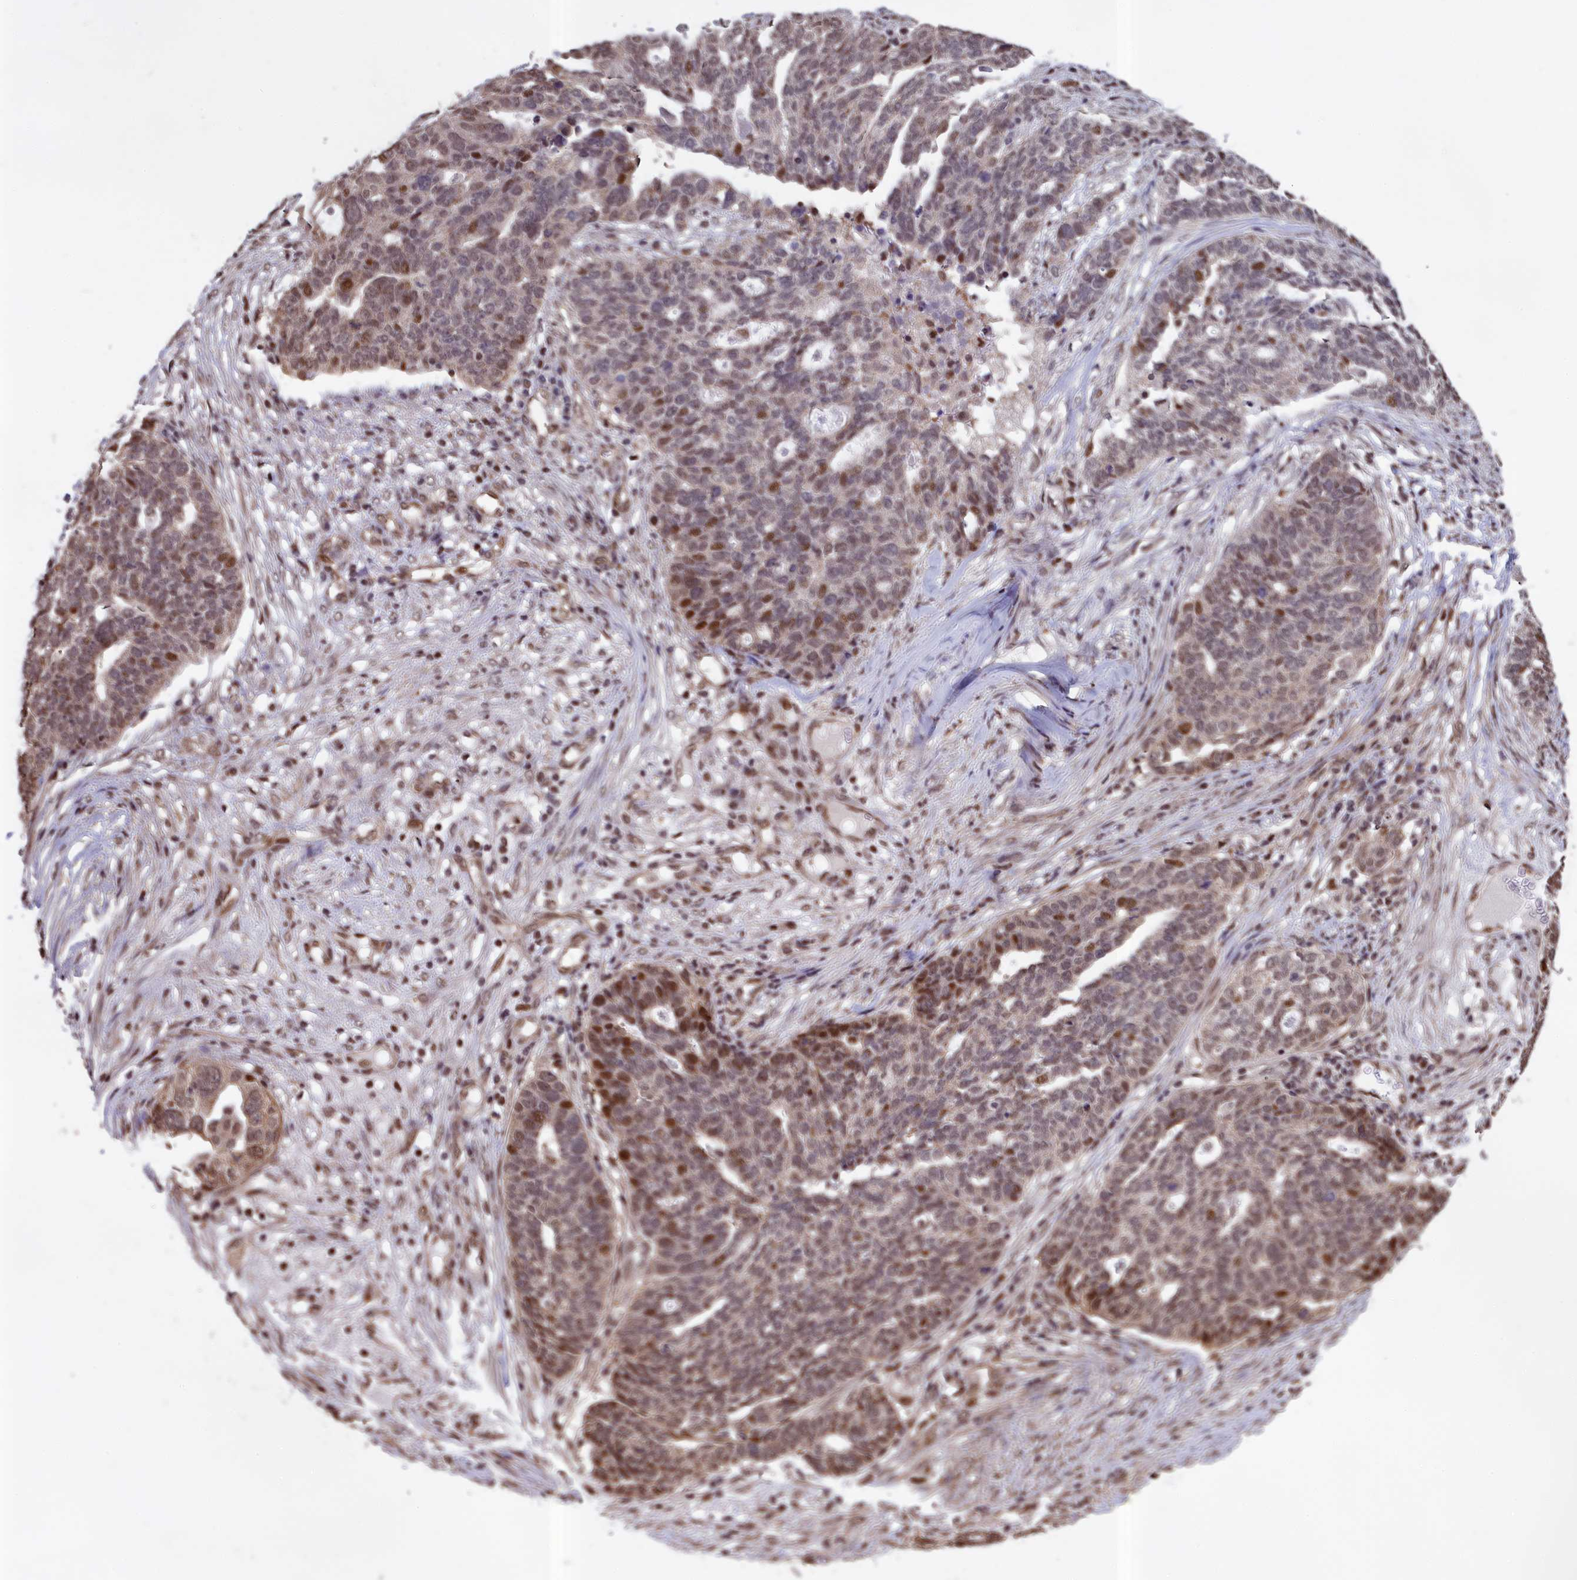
{"staining": {"intensity": "moderate", "quantity": "25%-75%", "location": "nuclear"}, "tissue": "ovarian cancer", "cell_type": "Tumor cells", "image_type": "cancer", "snomed": [{"axis": "morphology", "description": "Cystadenocarcinoma, serous, NOS"}, {"axis": "topography", "description": "Ovary"}], "caption": "An immunohistochemistry image of neoplastic tissue is shown. Protein staining in brown highlights moderate nuclear positivity in ovarian cancer within tumor cells. (Brightfield microscopy of DAB IHC at high magnification).", "gene": "RELB", "patient": {"sex": "female", "age": 59}}